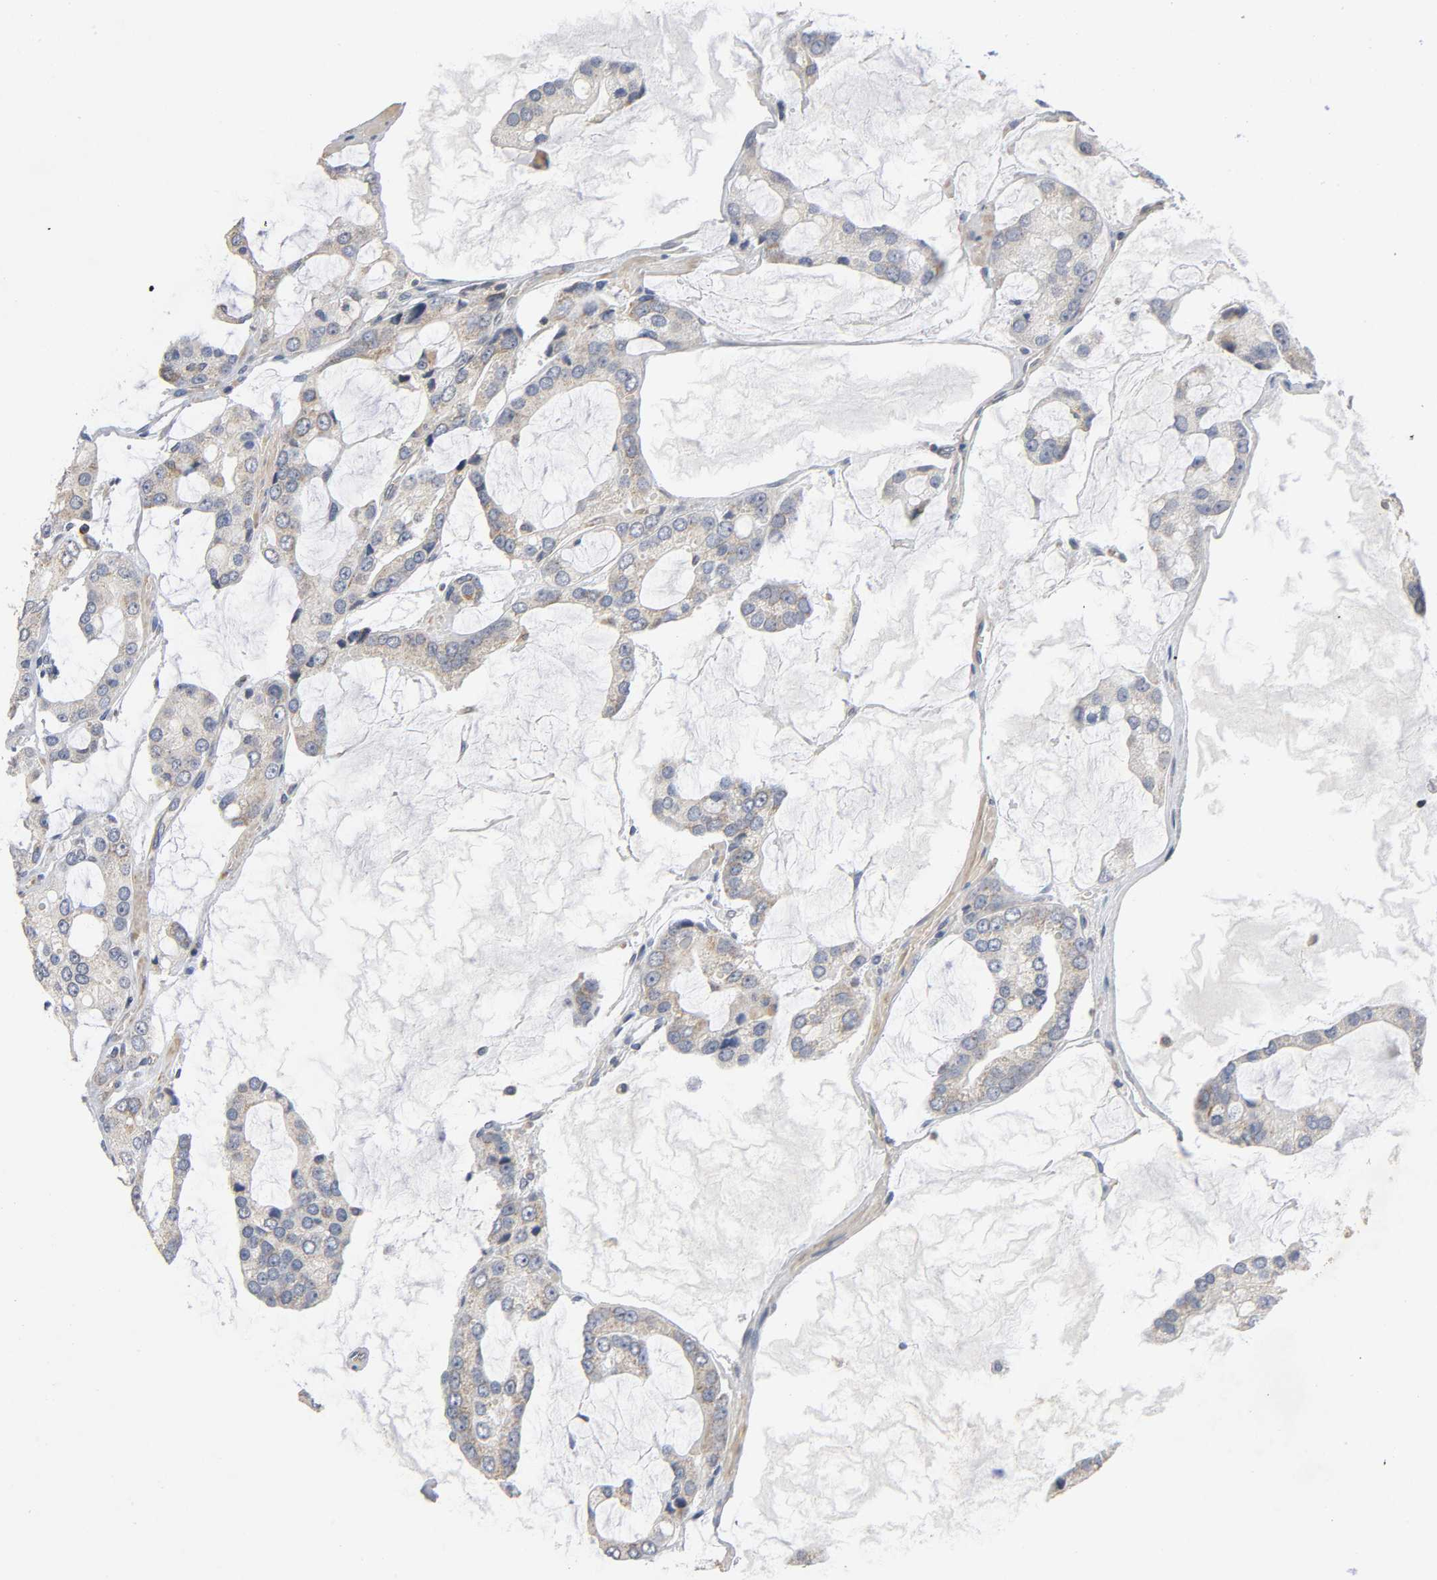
{"staining": {"intensity": "weak", "quantity": "25%-75%", "location": "cytoplasmic/membranous"}, "tissue": "prostate cancer", "cell_type": "Tumor cells", "image_type": "cancer", "snomed": [{"axis": "morphology", "description": "Adenocarcinoma, High grade"}, {"axis": "topography", "description": "Prostate"}], "caption": "Prostate high-grade adenocarcinoma stained with a brown dye reveals weak cytoplasmic/membranous positive staining in approximately 25%-75% of tumor cells.", "gene": "SYT16", "patient": {"sex": "male", "age": 67}}